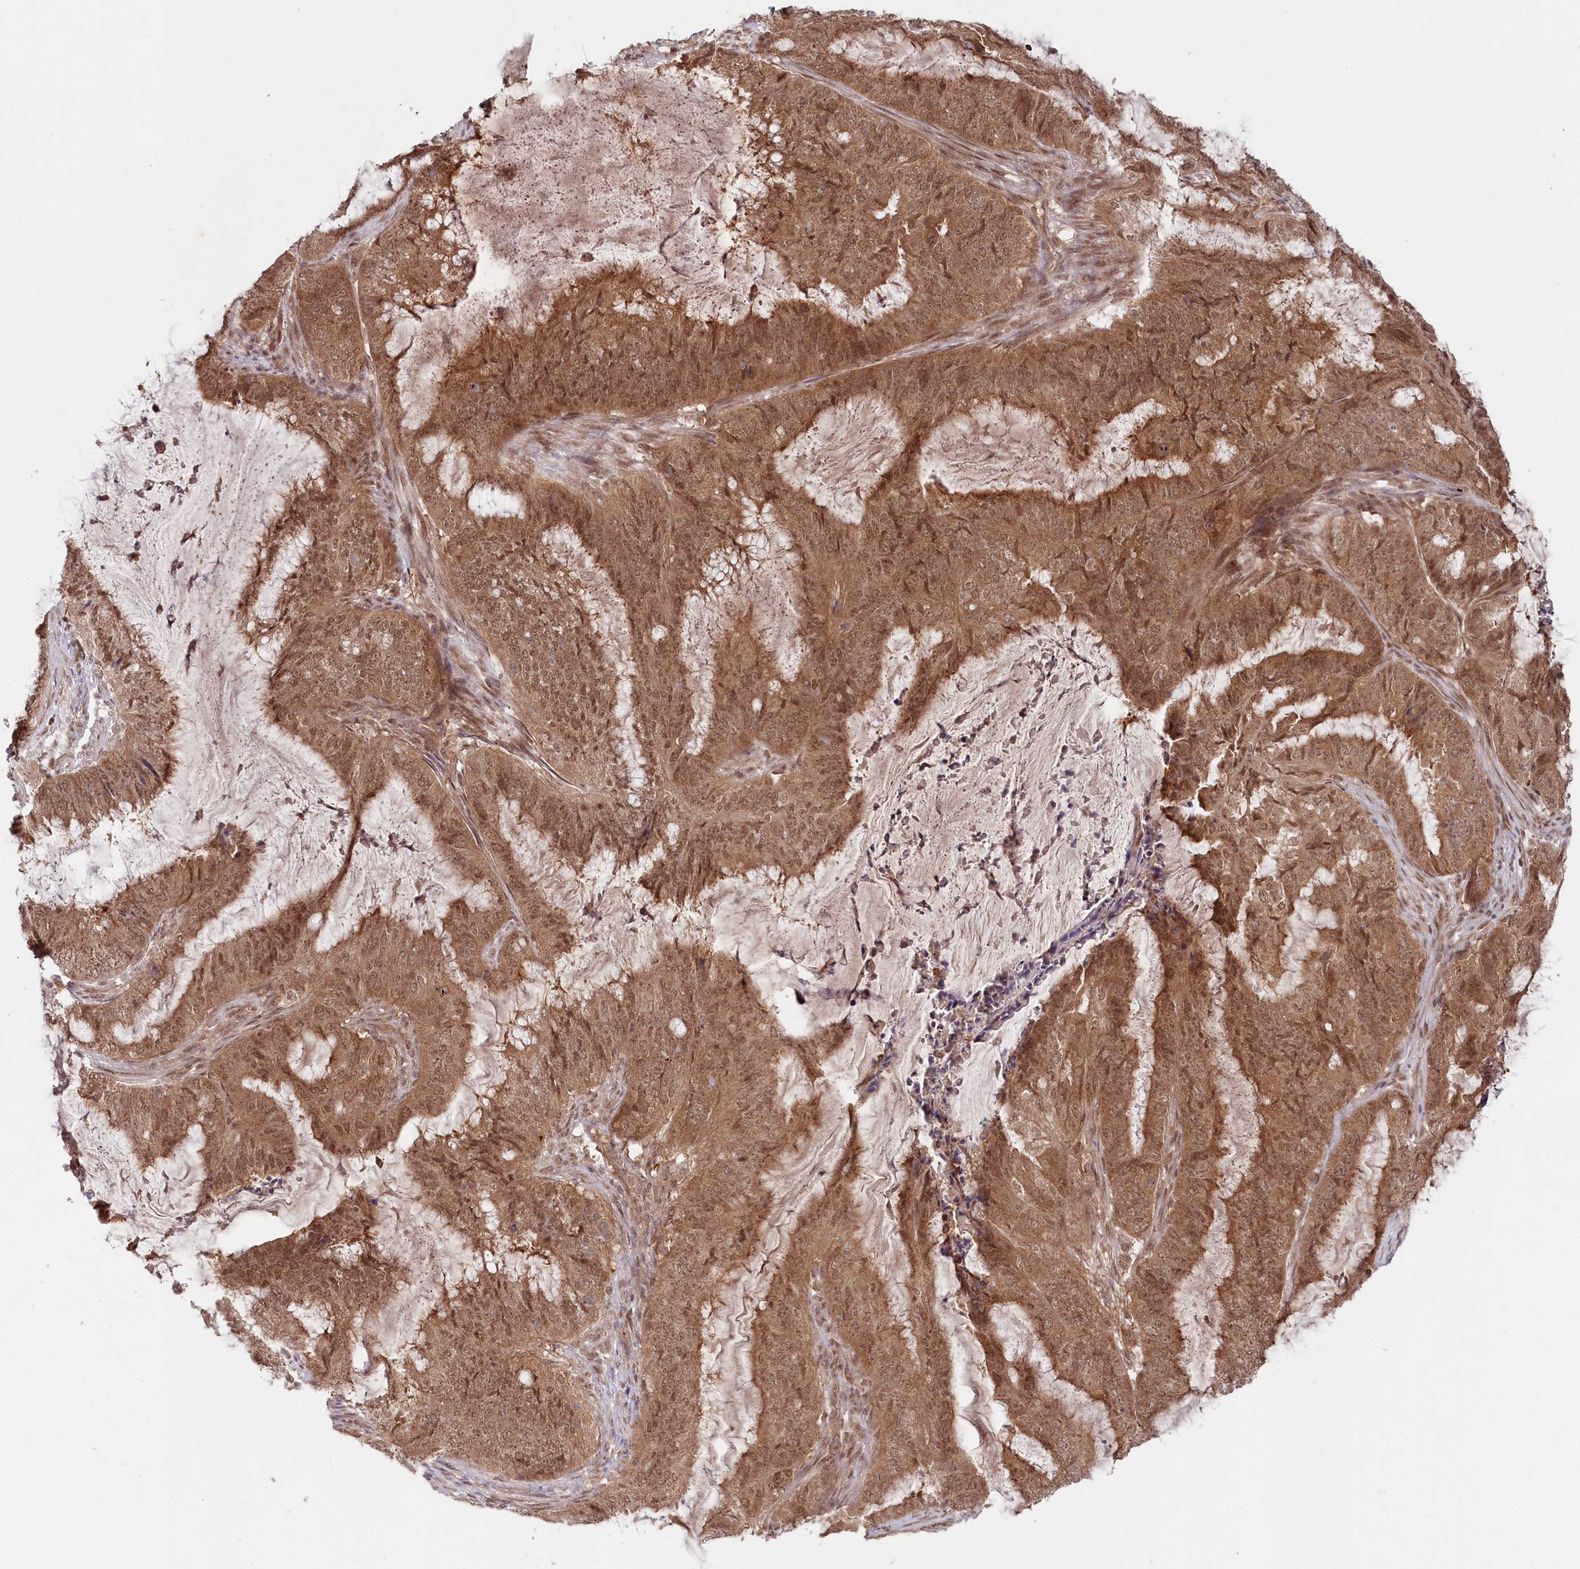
{"staining": {"intensity": "moderate", "quantity": ">75%", "location": "cytoplasmic/membranous,nuclear"}, "tissue": "endometrial cancer", "cell_type": "Tumor cells", "image_type": "cancer", "snomed": [{"axis": "morphology", "description": "Adenocarcinoma, NOS"}, {"axis": "topography", "description": "Endometrium"}], "caption": "Tumor cells show moderate cytoplasmic/membranous and nuclear staining in about >75% of cells in endometrial cancer. Ihc stains the protein in brown and the nuclei are stained blue.", "gene": "CCDC65", "patient": {"sex": "female", "age": 51}}